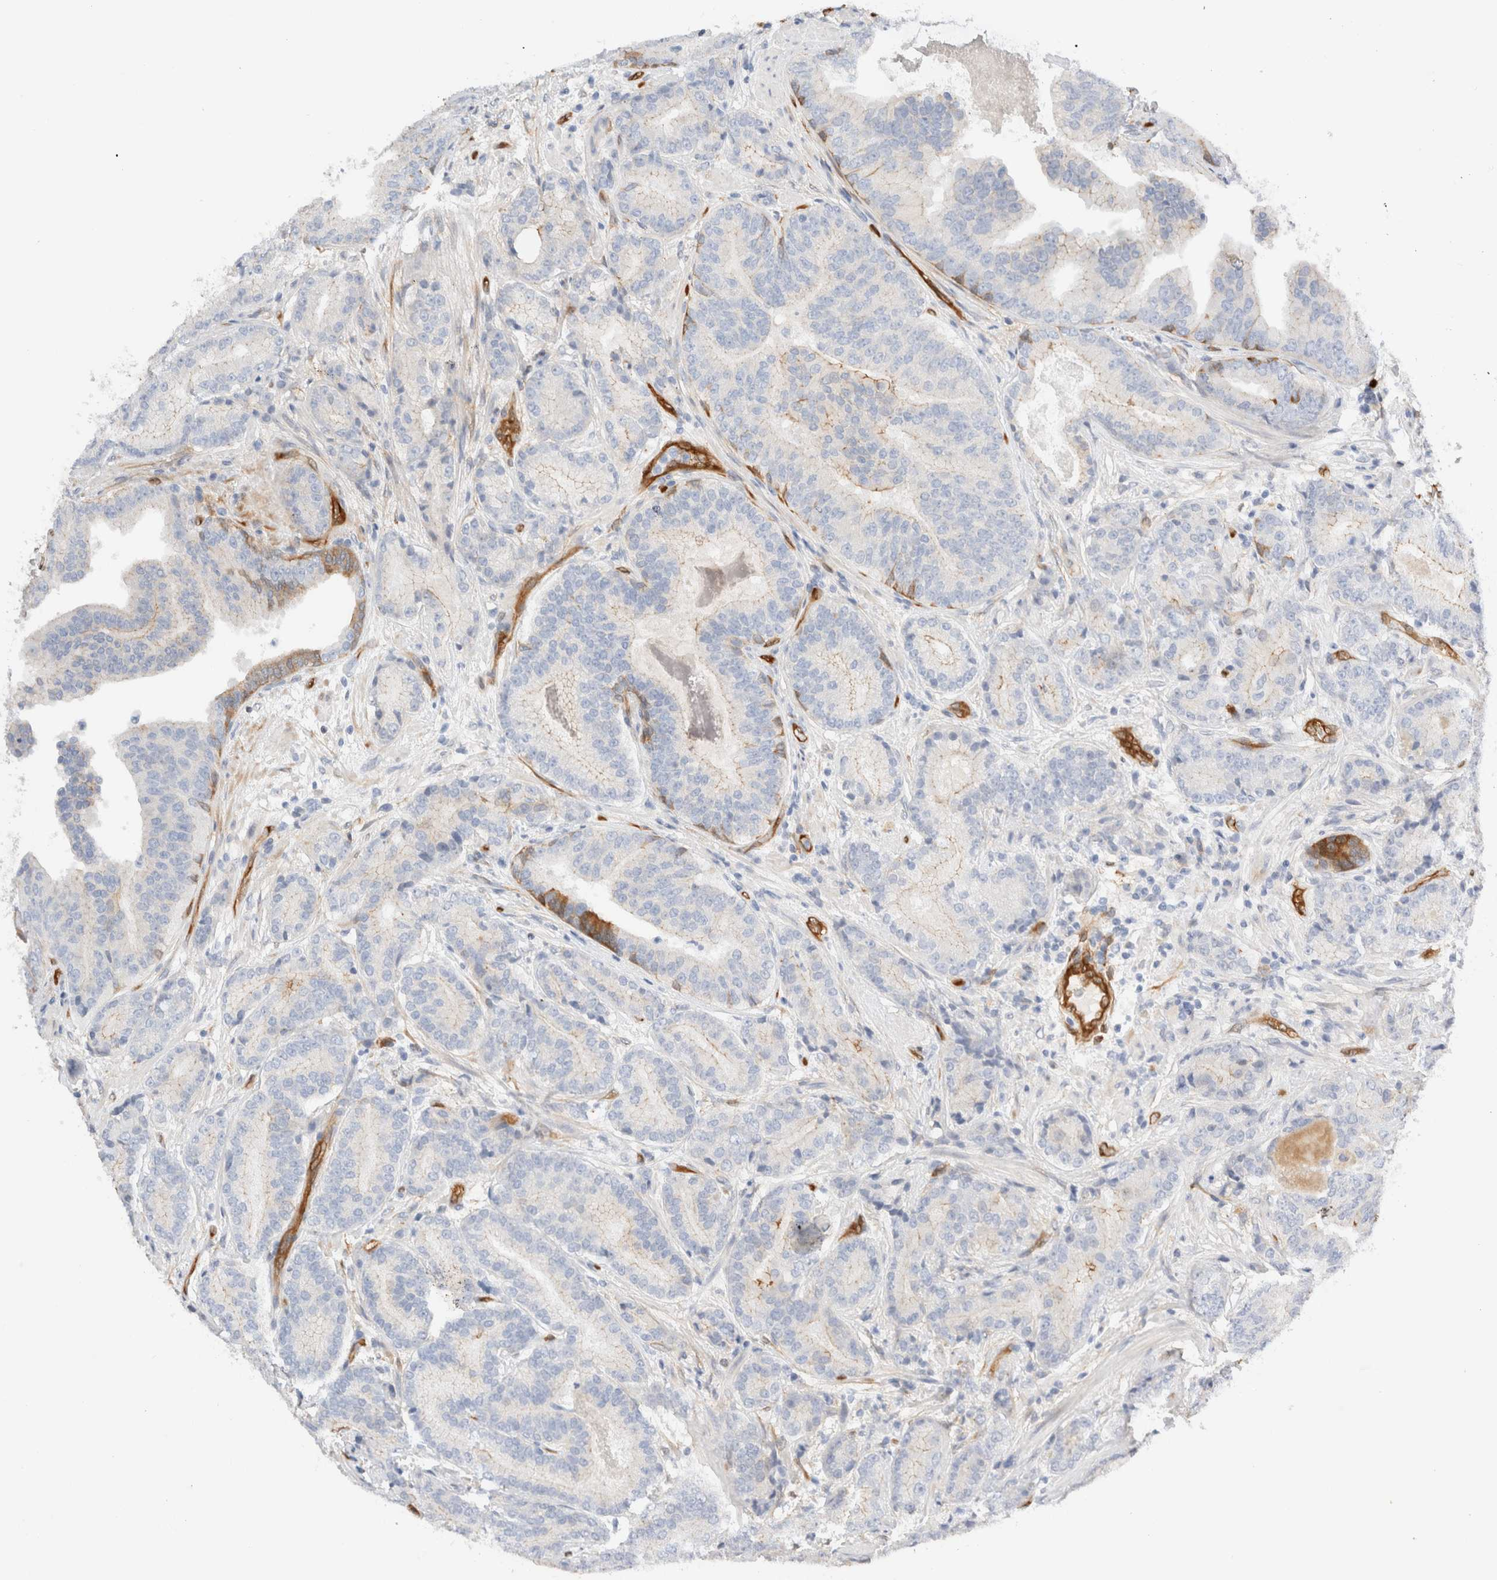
{"staining": {"intensity": "weak", "quantity": "<25%", "location": "cytoplasmic/membranous"}, "tissue": "prostate cancer", "cell_type": "Tumor cells", "image_type": "cancer", "snomed": [{"axis": "morphology", "description": "Adenocarcinoma, High grade"}, {"axis": "topography", "description": "Prostate"}], "caption": "A high-resolution photomicrograph shows immunohistochemistry (IHC) staining of adenocarcinoma (high-grade) (prostate), which reveals no significant expression in tumor cells.", "gene": "LMCD1", "patient": {"sex": "male", "age": 55}}